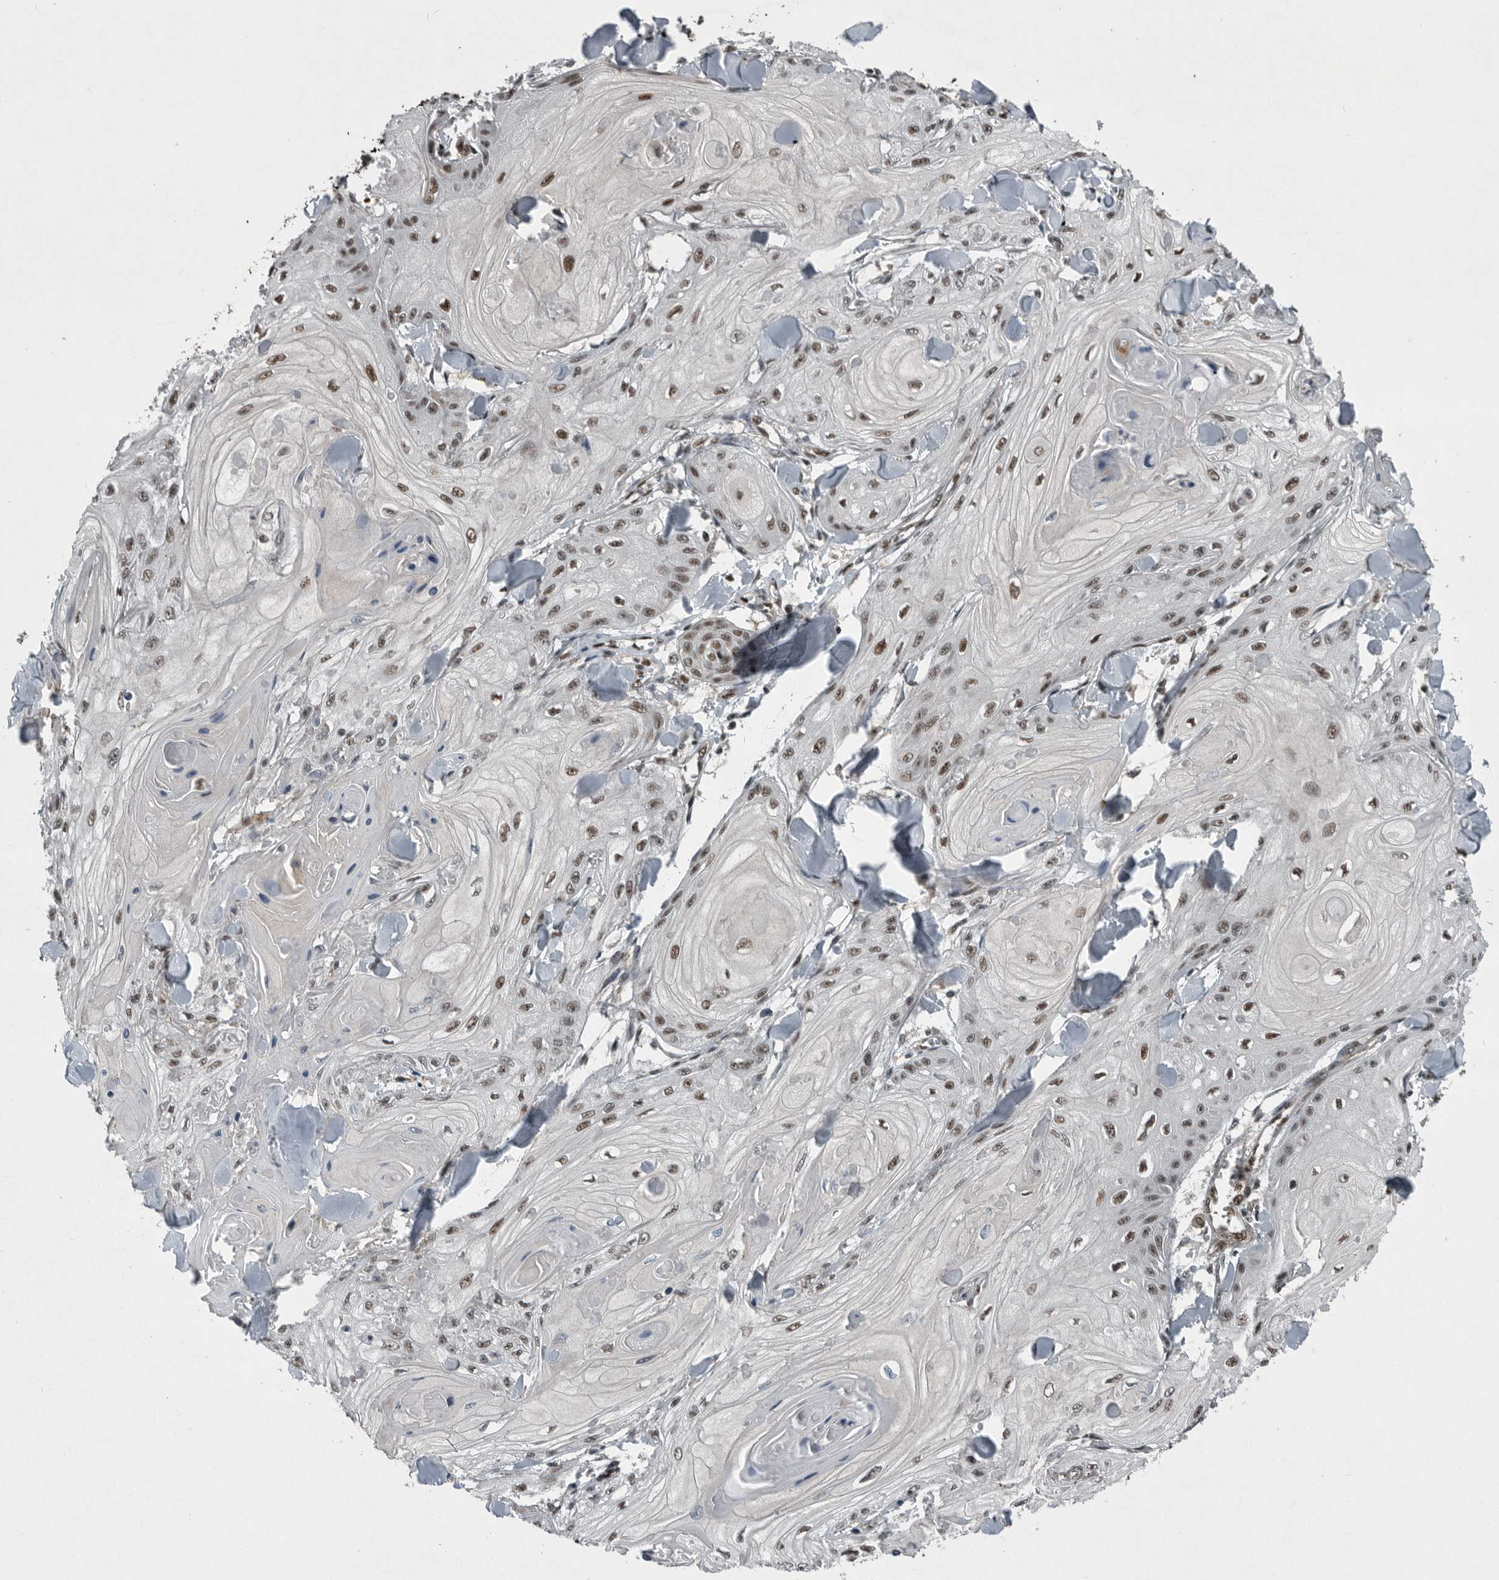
{"staining": {"intensity": "moderate", "quantity": ">75%", "location": "nuclear"}, "tissue": "skin cancer", "cell_type": "Tumor cells", "image_type": "cancer", "snomed": [{"axis": "morphology", "description": "Squamous cell carcinoma, NOS"}, {"axis": "topography", "description": "Skin"}], "caption": "An image of human squamous cell carcinoma (skin) stained for a protein reveals moderate nuclear brown staining in tumor cells. The protein is shown in brown color, while the nuclei are stained blue.", "gene": "SENP7", "patient": {"sex": "male", "age": 74}}